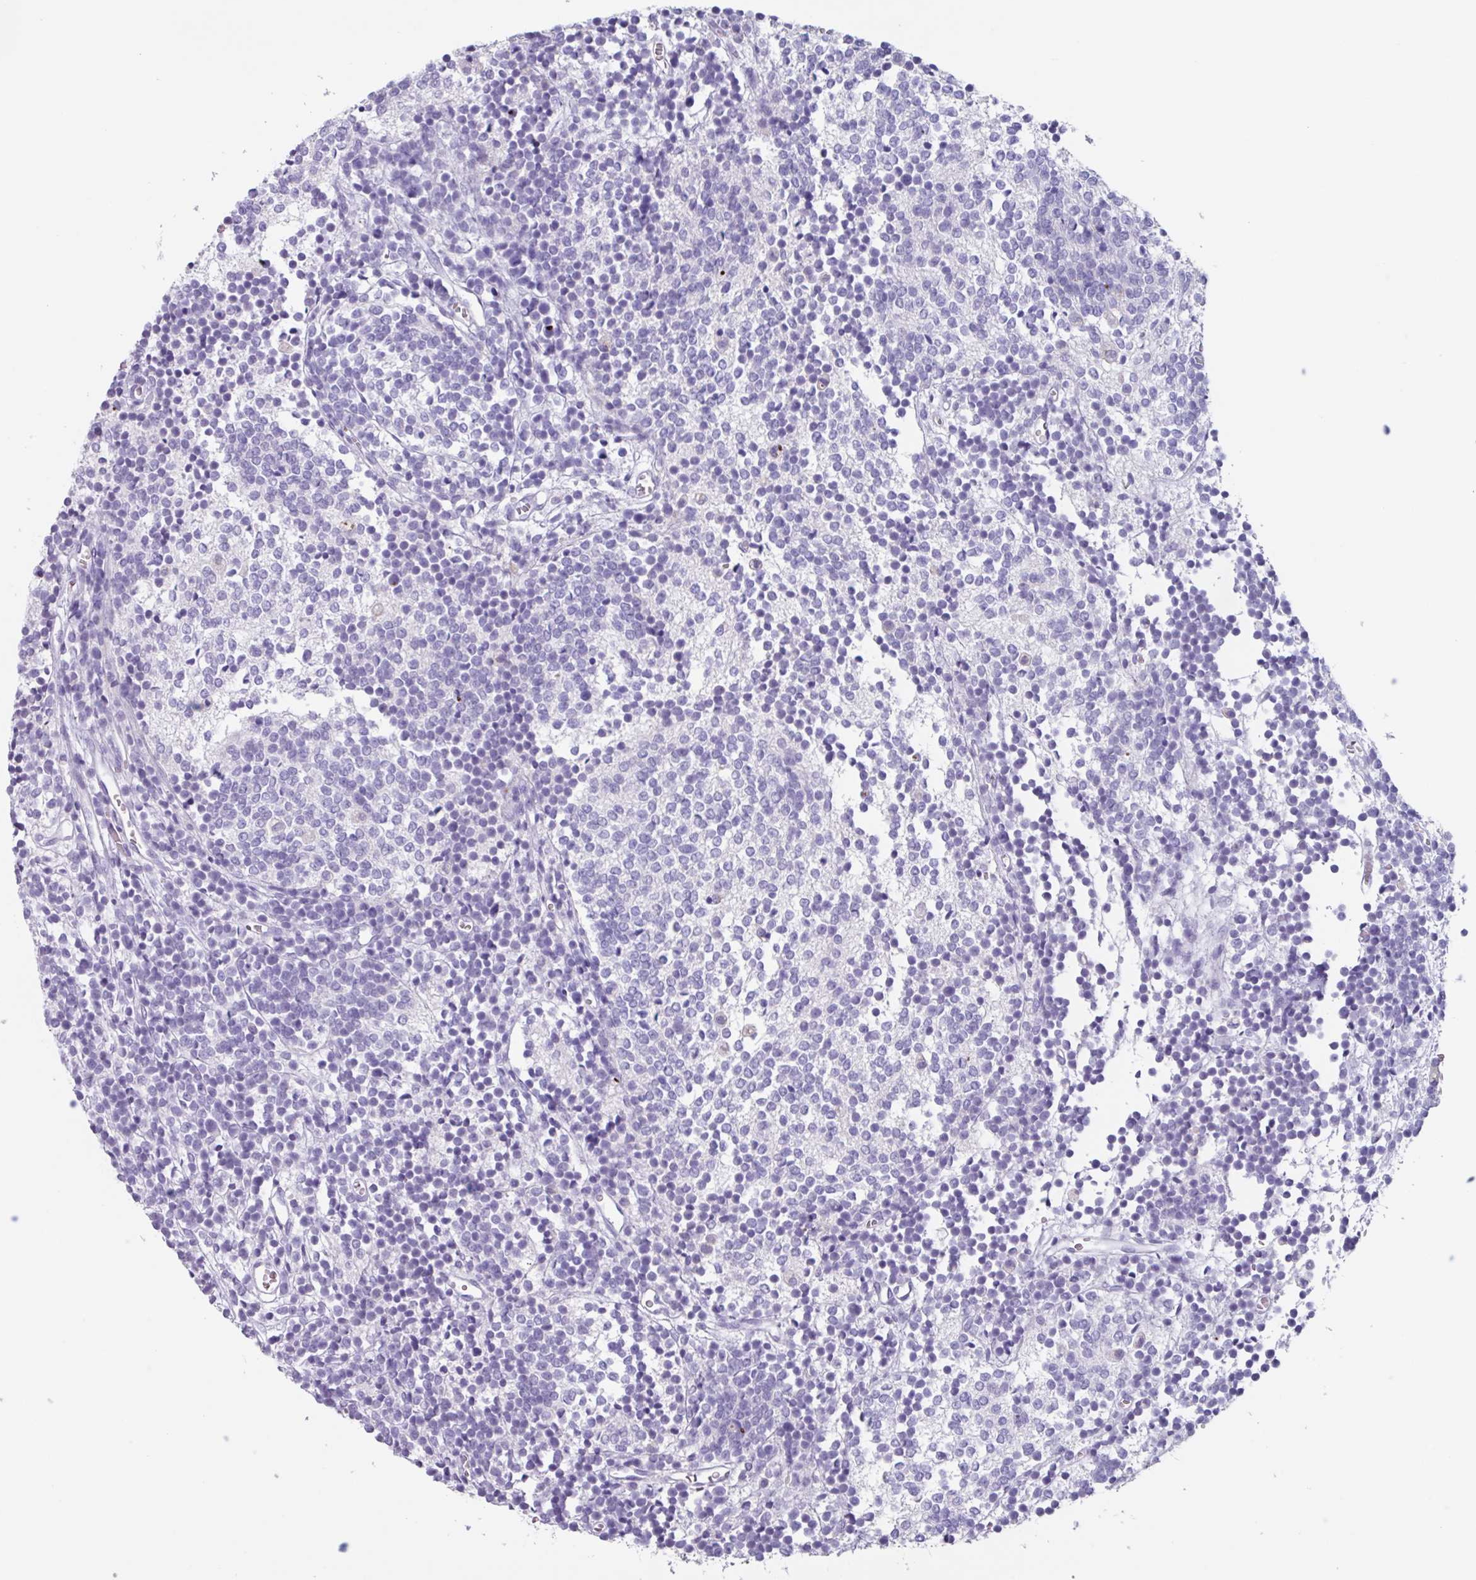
{"staining": {"intensity": "negative", "quantity": "none", "location": "none"}, "tissue": "glioma", "cell_type": "Tumor cells", "image_type": "cancer", "snomed": [{"axis": "morphology", "description": "Glioma, malignant, Low grade"}, {"axis": "topography", "description": "Brain"}], "caption": "A high-resolution histopathology image shows immunohistochemistry staining of malignant glioma (low-grade), which reveals no significant staining in tumor cells.", "gene": "OR2T10", "patient": {"sex": "female", "age": 1}}